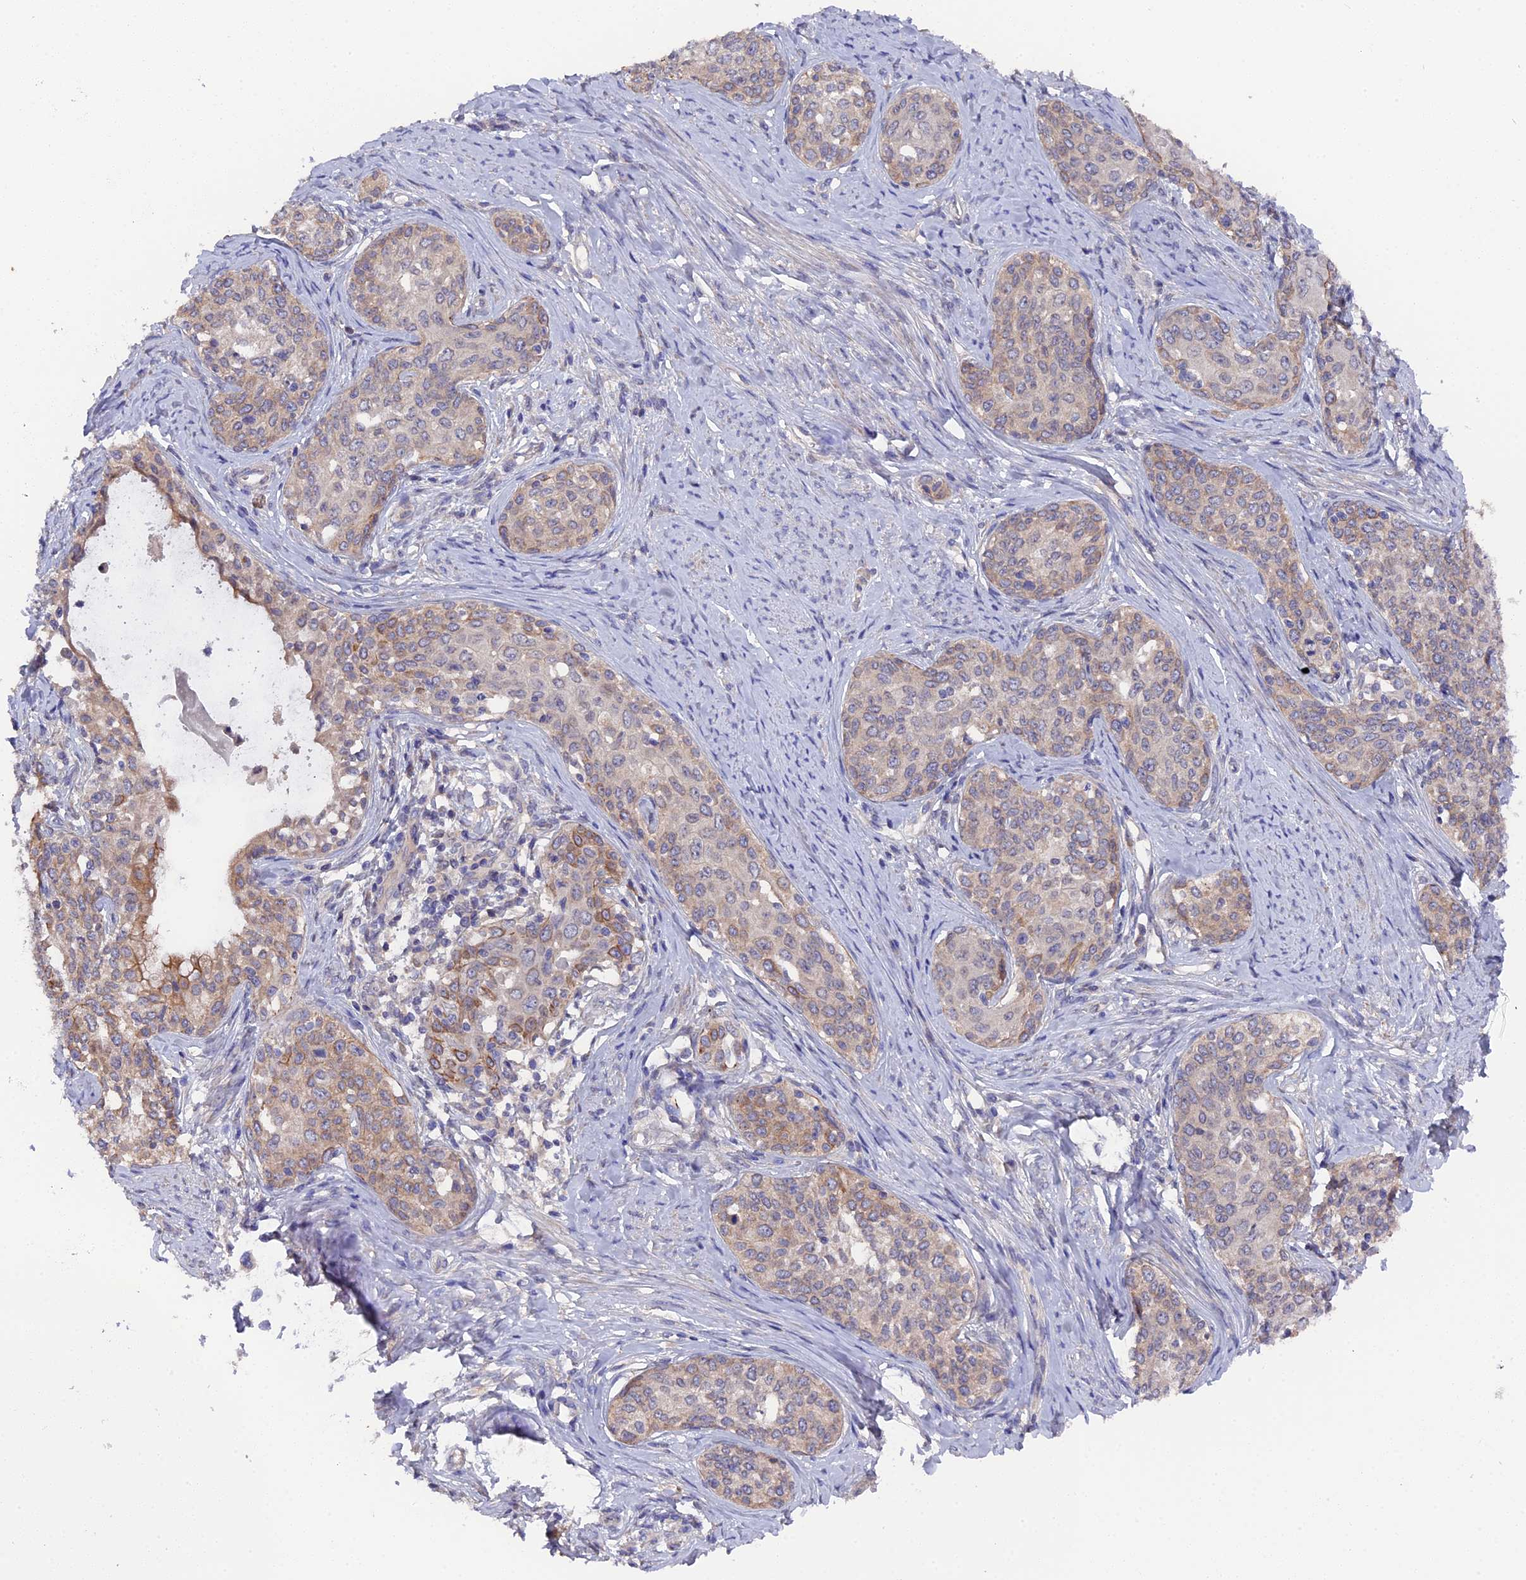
{"staining": {"intensity": "moderate", "quantity": "<25%", "location": "cytoplasmic/membranous"}, "tissue": "cervical cancer", "cell_type": "Tumor cells", "image_type": "cancer", "snomed": [{"axis": "morphology", "description": "Squamous cell carcinoma, NOS"}, {"axis": "morphology", "description": "Adenocarcinoma, NOS"}, {"axis": "topography", "description": "Cervix"}], "caption": "Immunohistochemistry micrograph of human adenocarcinoma (cervical) stained for a protein (brown), which exhibits low levels of moderate cytoplasmic/membranous staining in approximately <25% of tumor cells.", "gene": "ZCCHC2", "patient": {"sex": "female", "age": 52}}